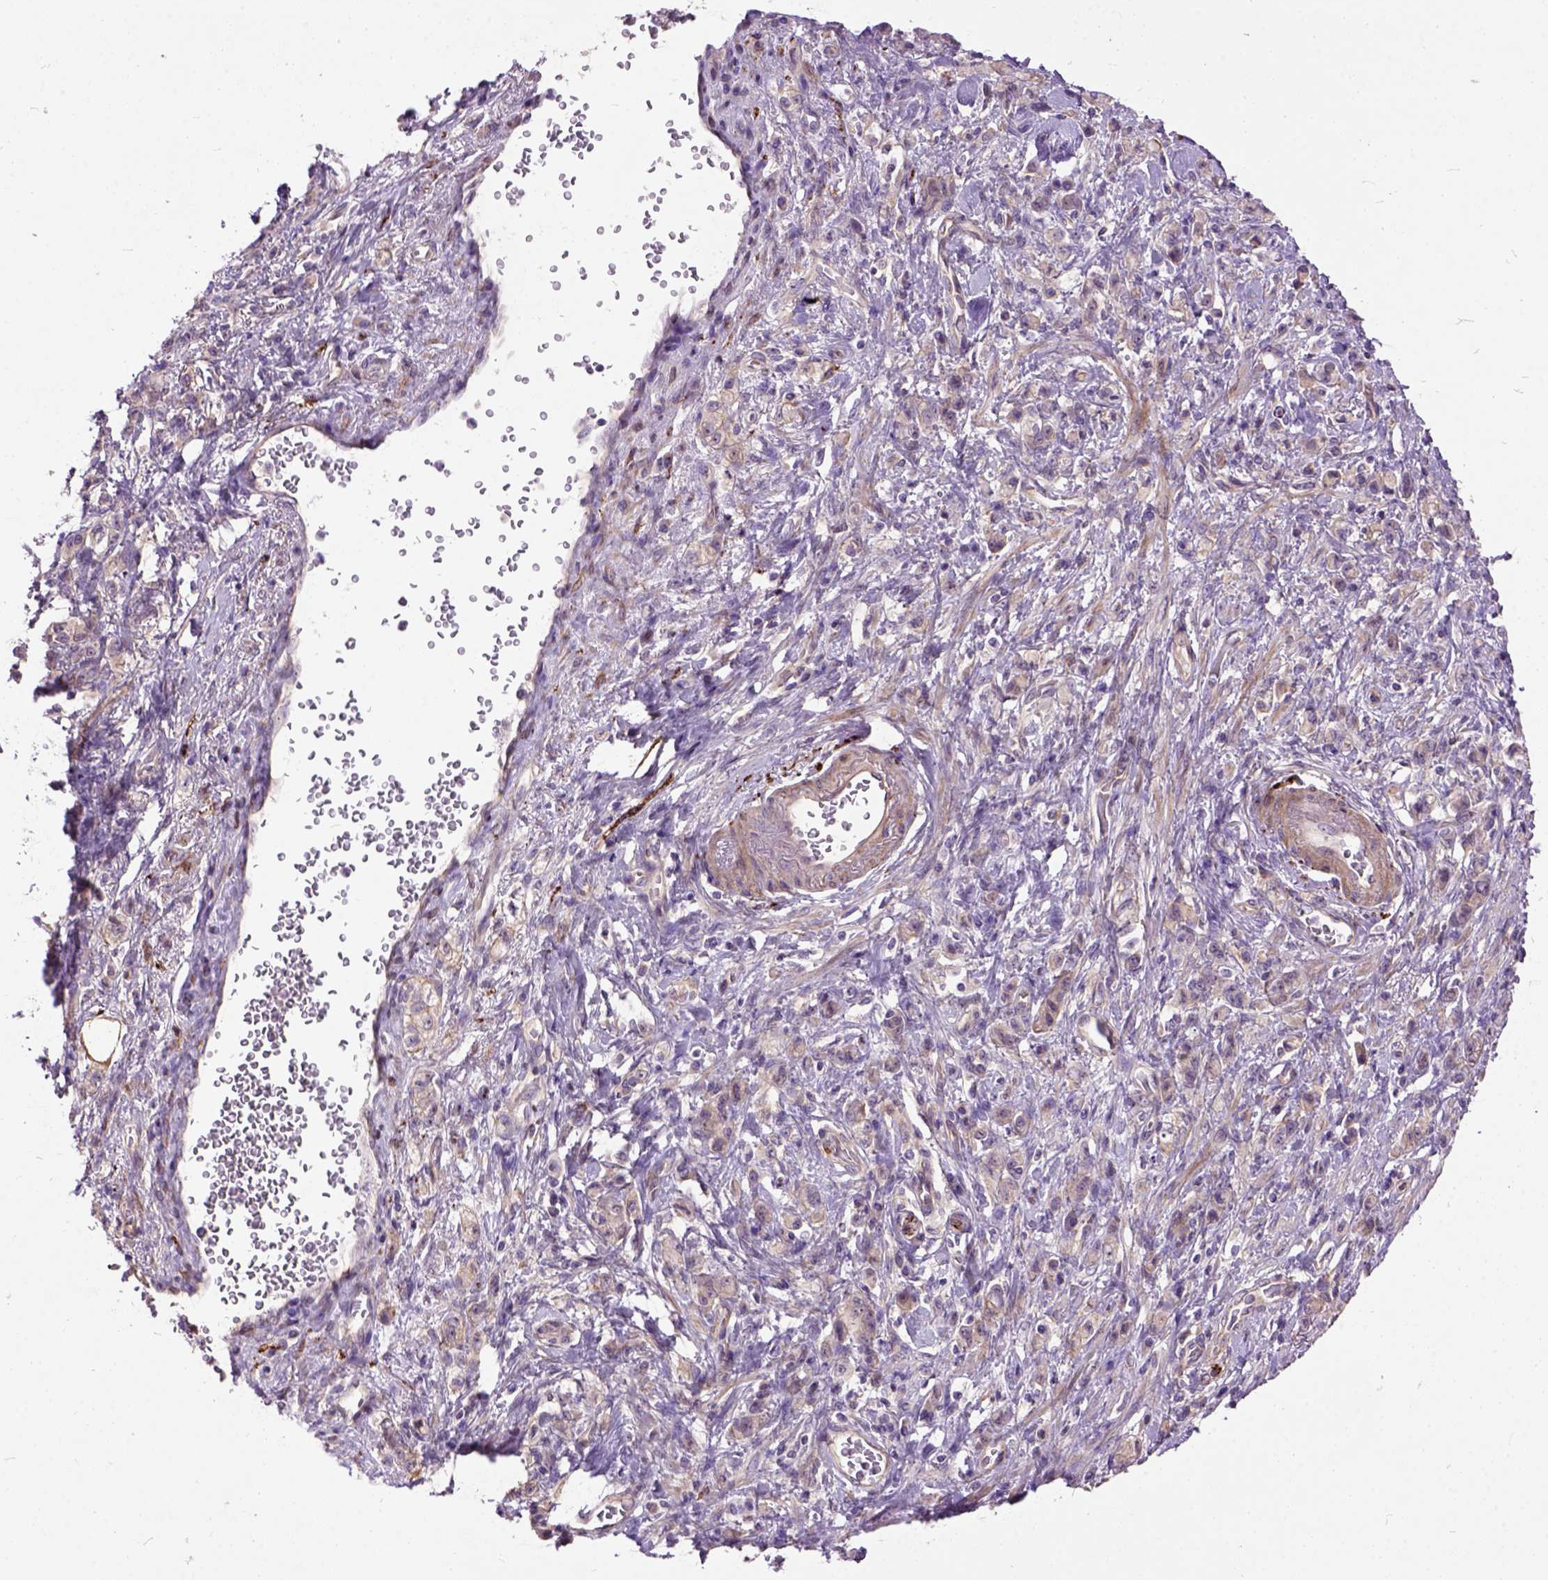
{"staining": {"intensity": "negative", "quantity": "none", "location": "none"}, "tissue": "stomach cancer", "cell_type": "Tumor cells", "image_type": "cancer", "snomed": [{"axis": "morphology", "description": "Adenocarcinoma, NOS"}, {"axis": "topography", "description": "Stomach"}], "caption": "The photomicrograph shows no staining of tumor cells in adenocarcinoma (stomach).", "gene": "MAPT", "patient": {"sex": "male", "age": 77}}